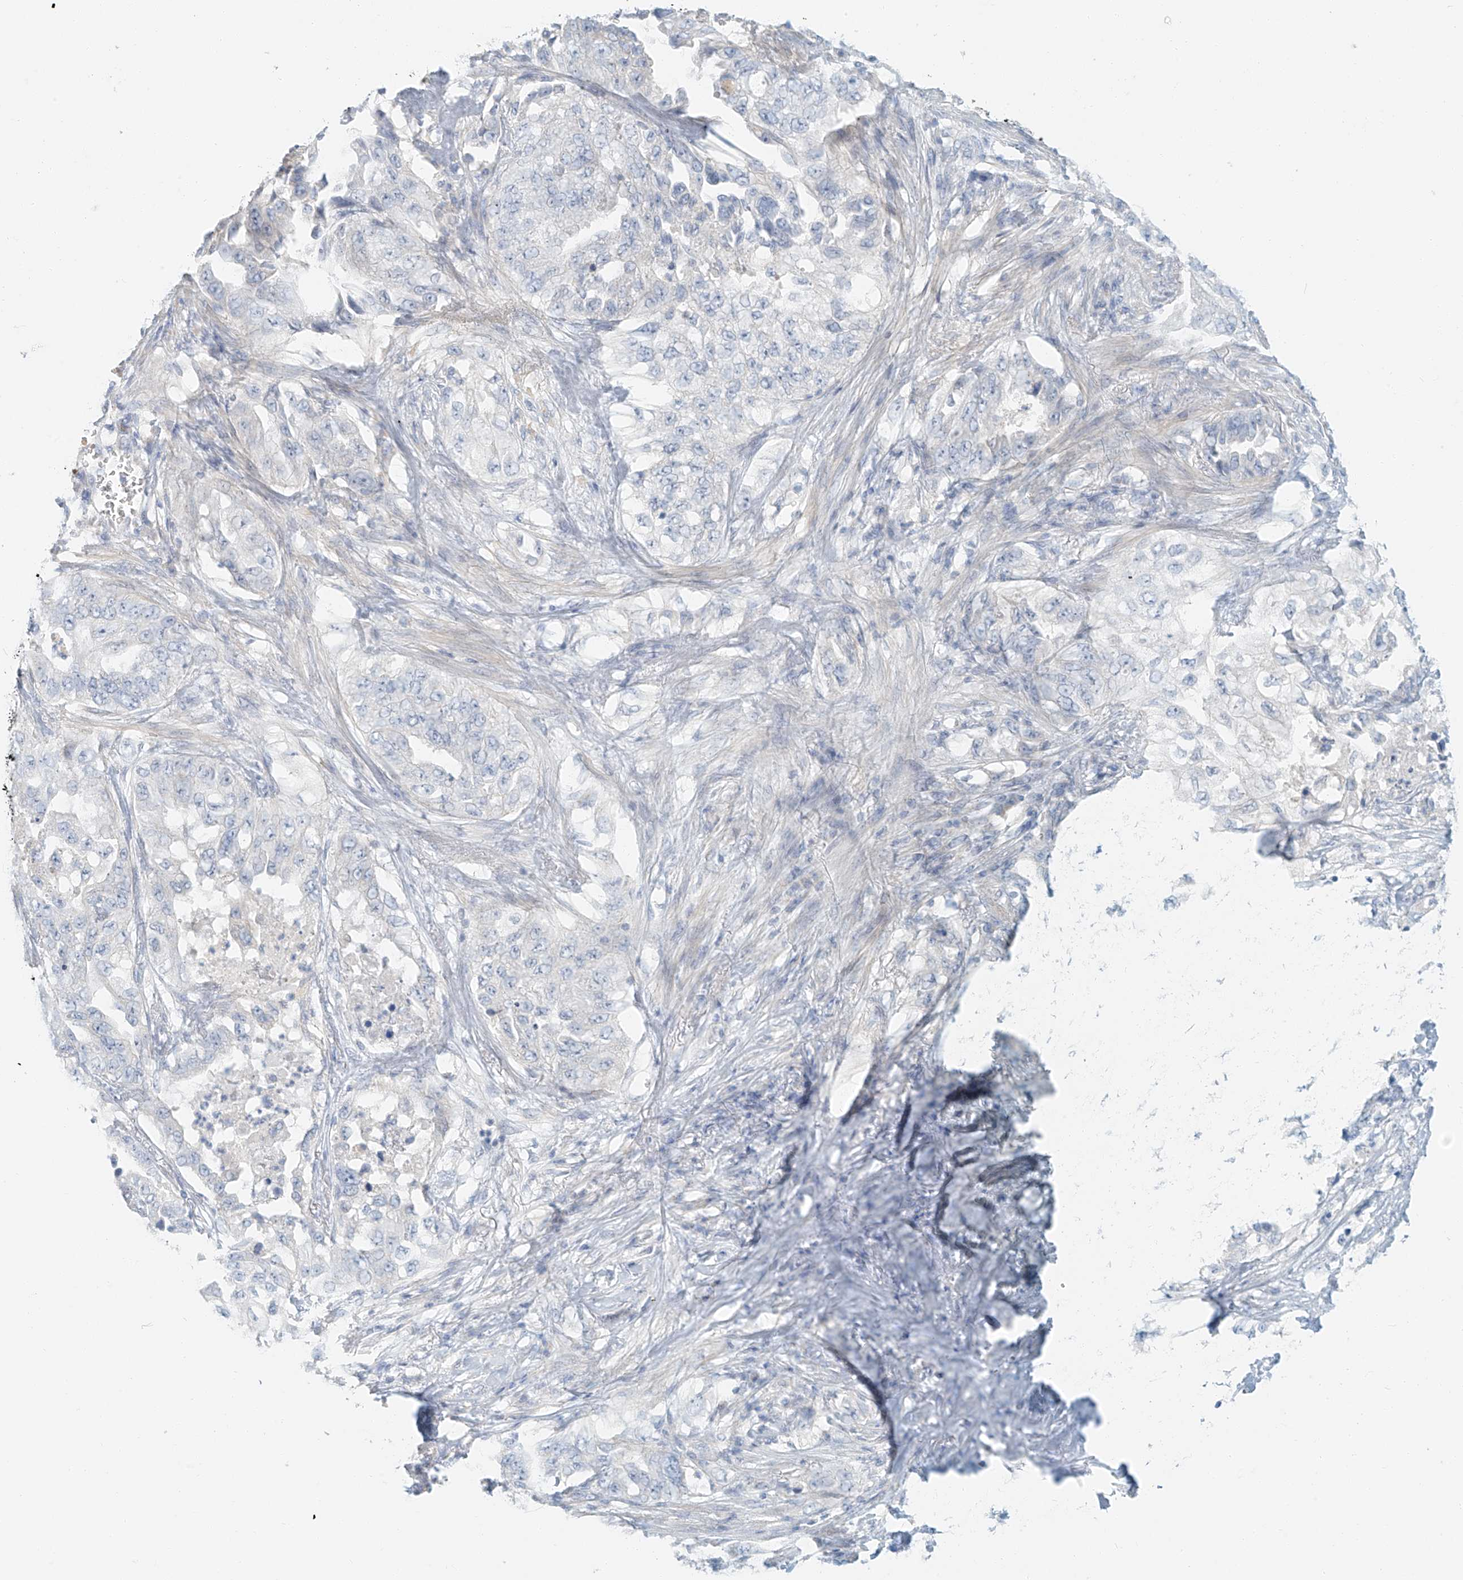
{"staining": {"intensity": "negative", "quantity": "none", "location": "none"}, "tissue": "lung cancer", "cell_type": "Tumor cells", "image_type": "cancer", "snomed": [{"axis": "morphology", "description": "Adenocarcinoma, NOS"}, {"axis": "topography", "description": "Lung"}], "caption": "This is an immunohistochemistry (IHC) histopathology image of lung cancer. There is no expression in tumor cells.", "gene": "PGC", "patient": {"sex": "female", "age": 51}}